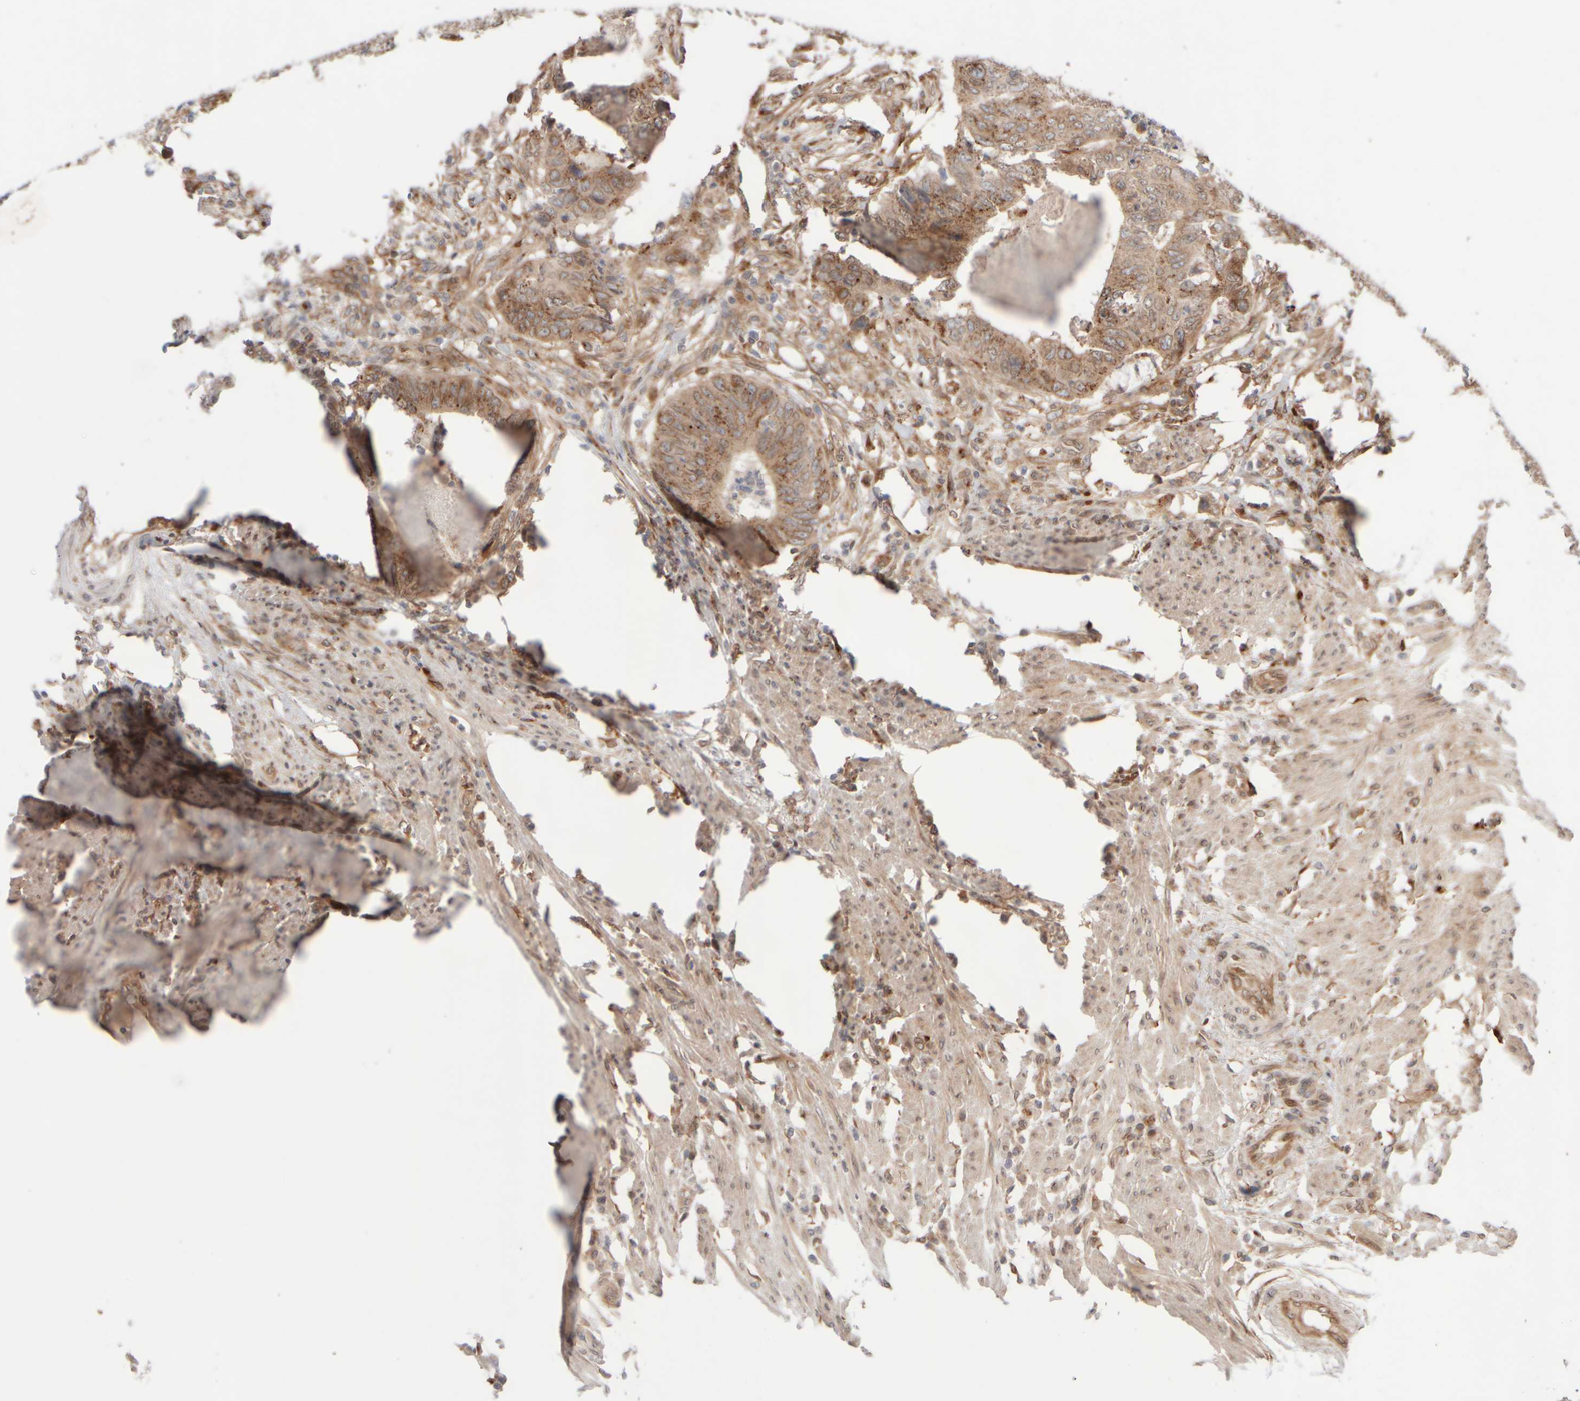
{"staining": {"intensity": "moderate", "quantity": ">75%", "location": "cytoplasmic/membranous"}, "tissue": "colorectal cancer", "cell_type": "Tumor cells", "image_type": "cancer", "snomed": [{"axis": "morphology", "description": "Adenocarcinoma, NOS"}, {"axis": "topography", "description": "Colon"}], "caption": "A brown stain shows moderate cytoplasmic/membranous expression of a protein in human adenocarcinoma (colorectal) tumor cells.", "gene": "GCN1", "patient": {"sex": "male", "age": 56}}